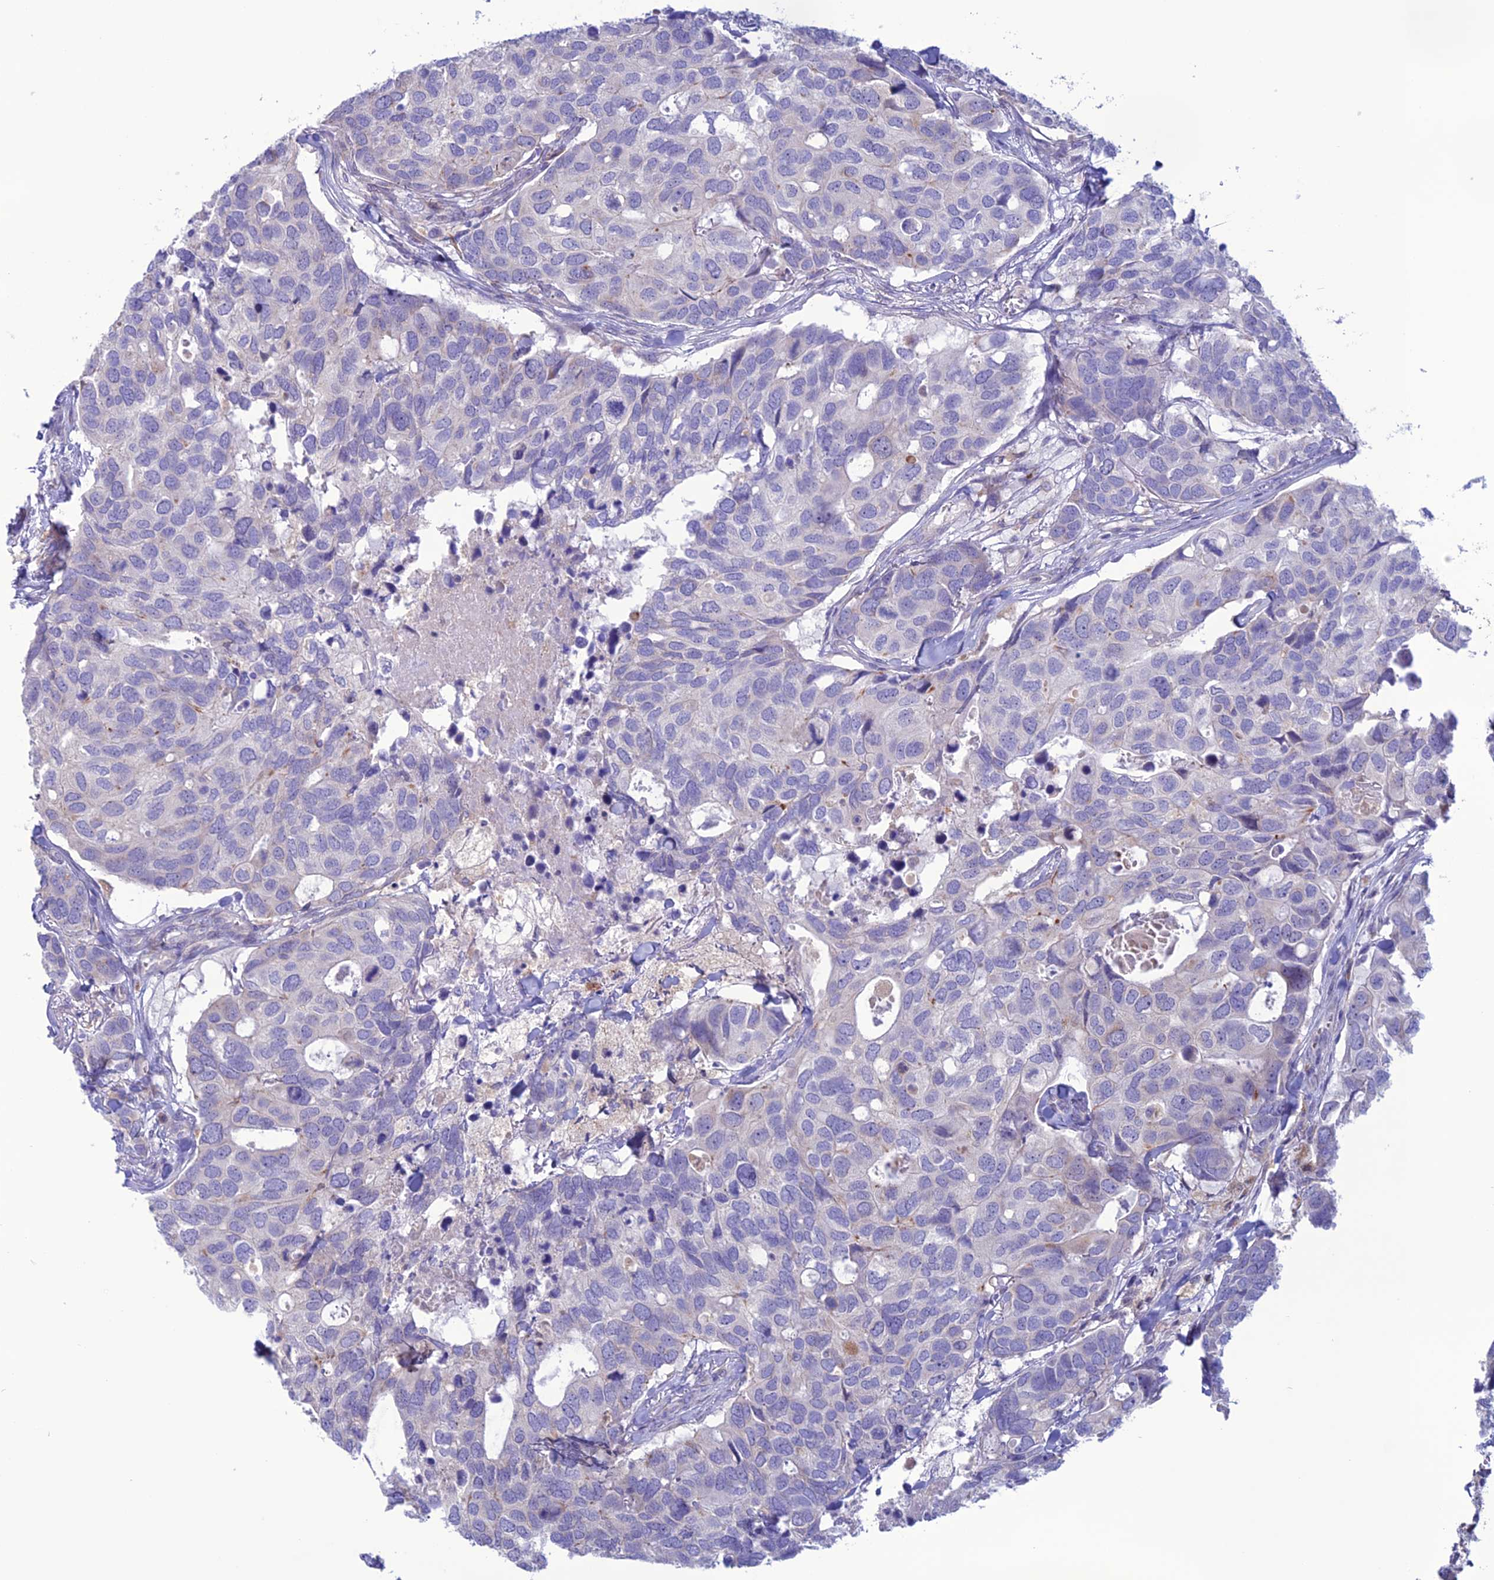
{"staining": {"intensity": "negative", "quantity": "none", "location": "none"}, "tissue": "breast cancer", "cell_type": "Tumor cells", "image_type": "cancer", "snomed": [{"axis": "morphology", "description": "Duct carcinoma"}, {"axis": "topography", "description": "Breast"}], "caption": "Tumor cells are negative for protein expression in human breast cancer.", "gene": "CLCN7", "patient": {"sex": "female", "age": 83}}